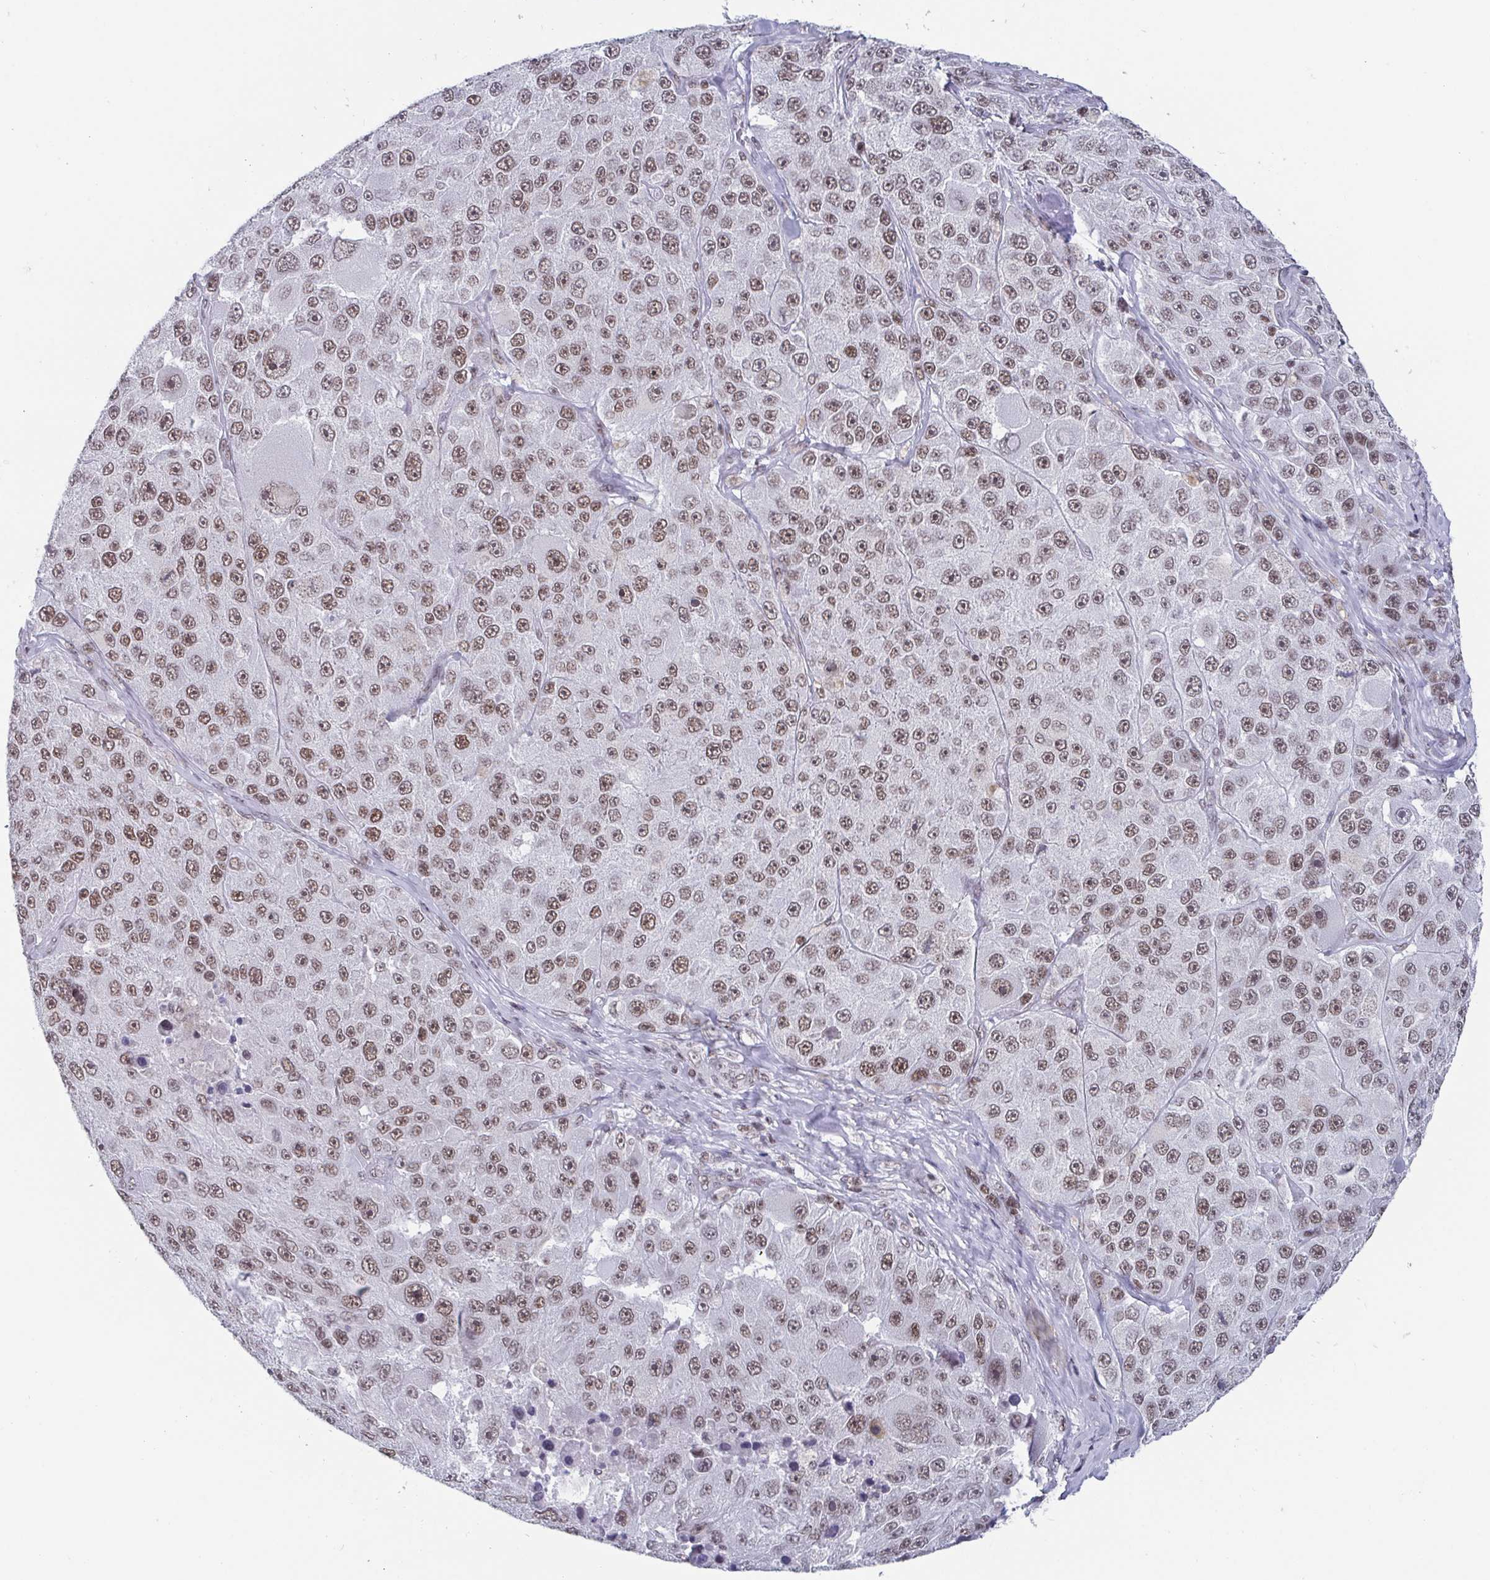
{"staining": {"intensity": "weak", "quantity": ">75%", "location": "nuclear"}, "tissue": "melanoma", "cell_type": "Tumor cells", "image_type": "cancer", "snomed": [{"axis": "morphology", "description": "Malignant melanoma, Metastatic site"}, {"axis": "topography", "description": "Lymph node"}], "caption": "DAB (3,3'-diaminobenzidine) immunohistochemical staining of human malignant melanoma (metastatic site) reveals weak nuclear protein staining in approximately >75% of tumor cells.", "gene": "CTCF", "patient": {"sex": "male", "age": 62}}